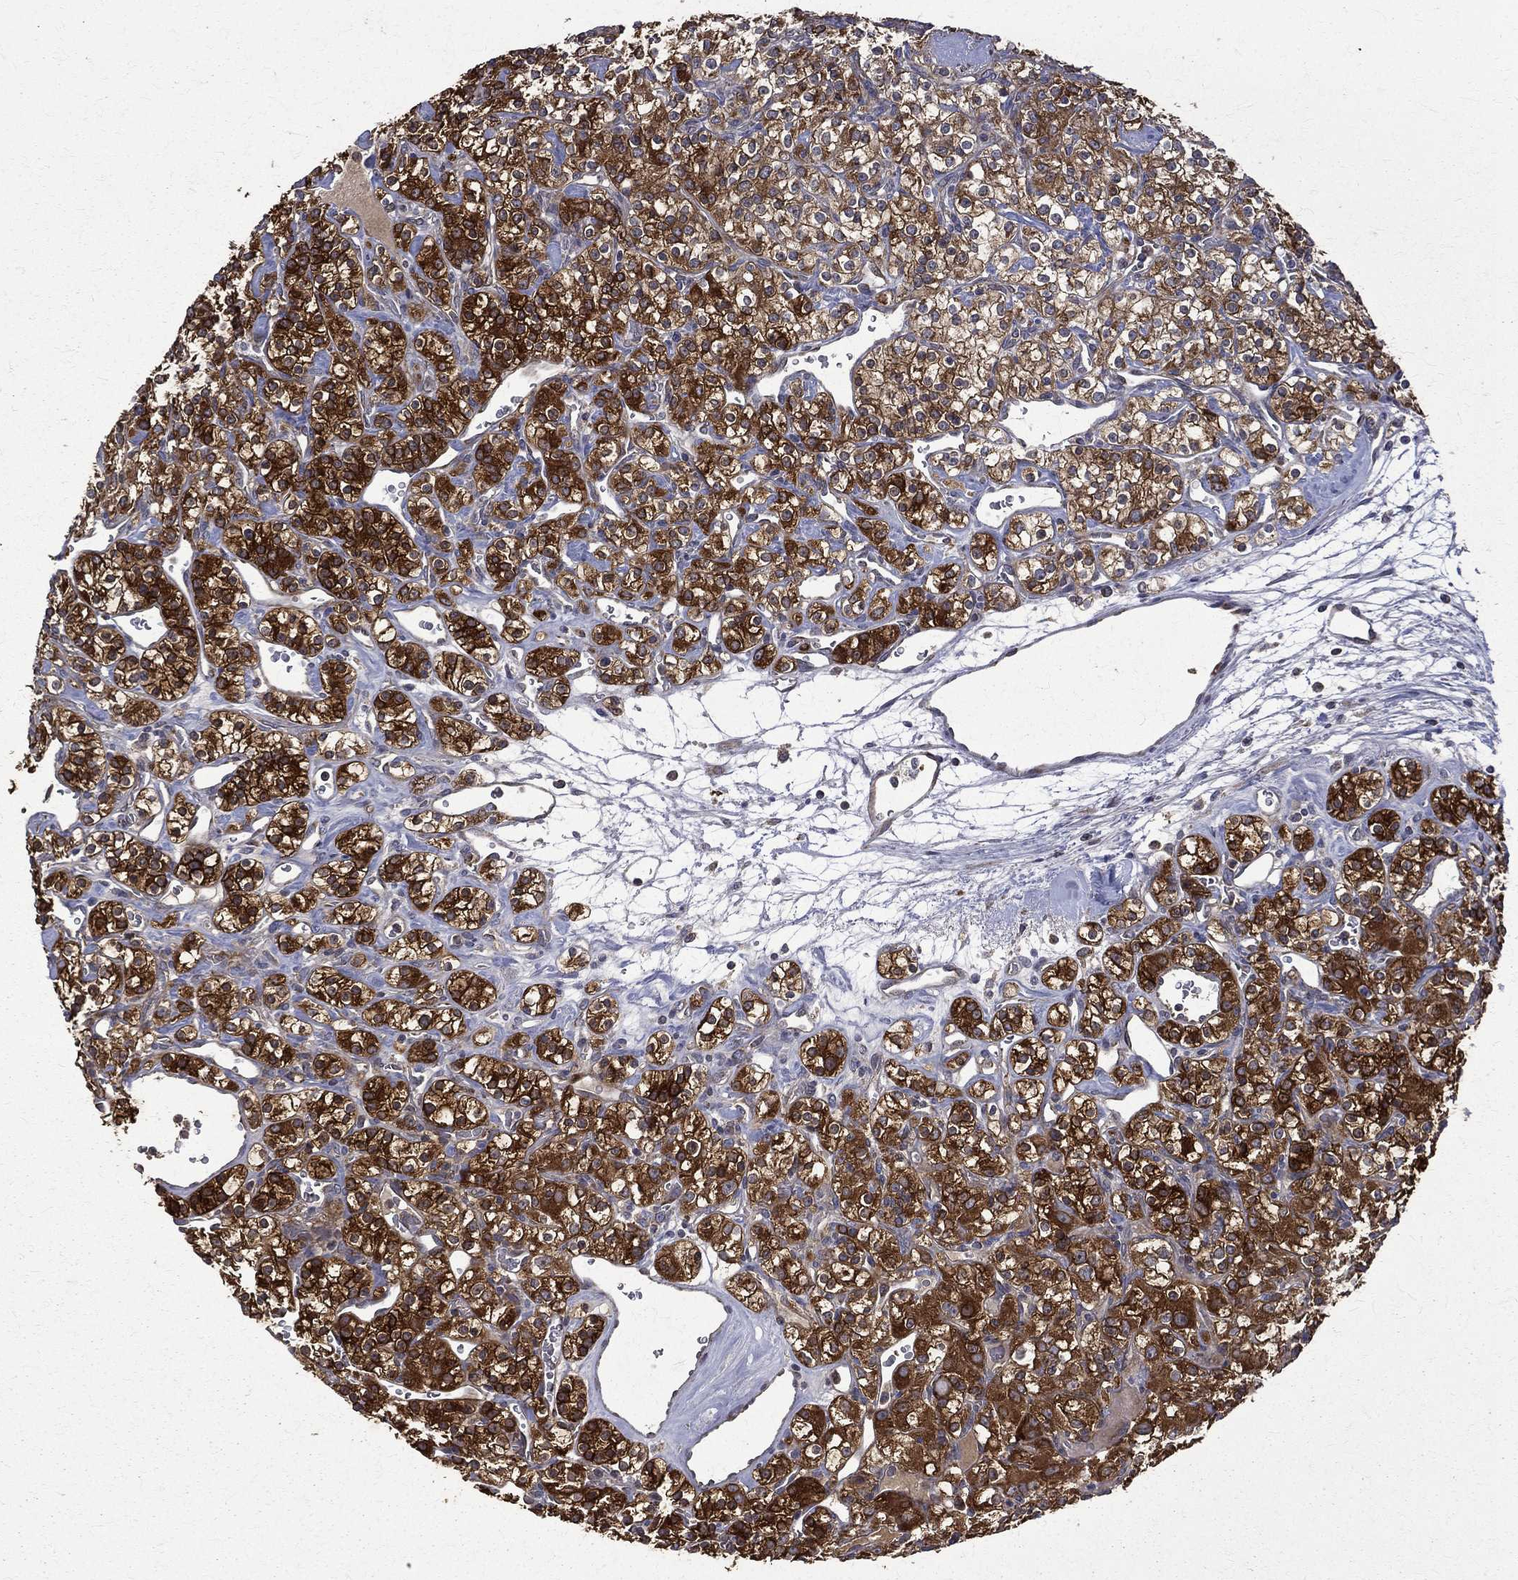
{"staining": {"intensity": "strong", "quantity": ">75%", "location": "cytoplasmic/membranous"}, "tissue": "renal cancer", "cell_type": "Tumor cells", "image_type": "cancer", "snomed": [{"axis": "morphology", "description": "Adenocarcinoma, NOS"}, {"axis": "topography", "description": "Kidney"}], "caption": "About >75% of tumor cells in renal cancer (adenocarcinoma) show strong cytoplasmic/membranous protein positivity as visualized by brown immunohistochemical staining.", "gene": "RPGR", "patient": {"sex": "male", "age": 77}}